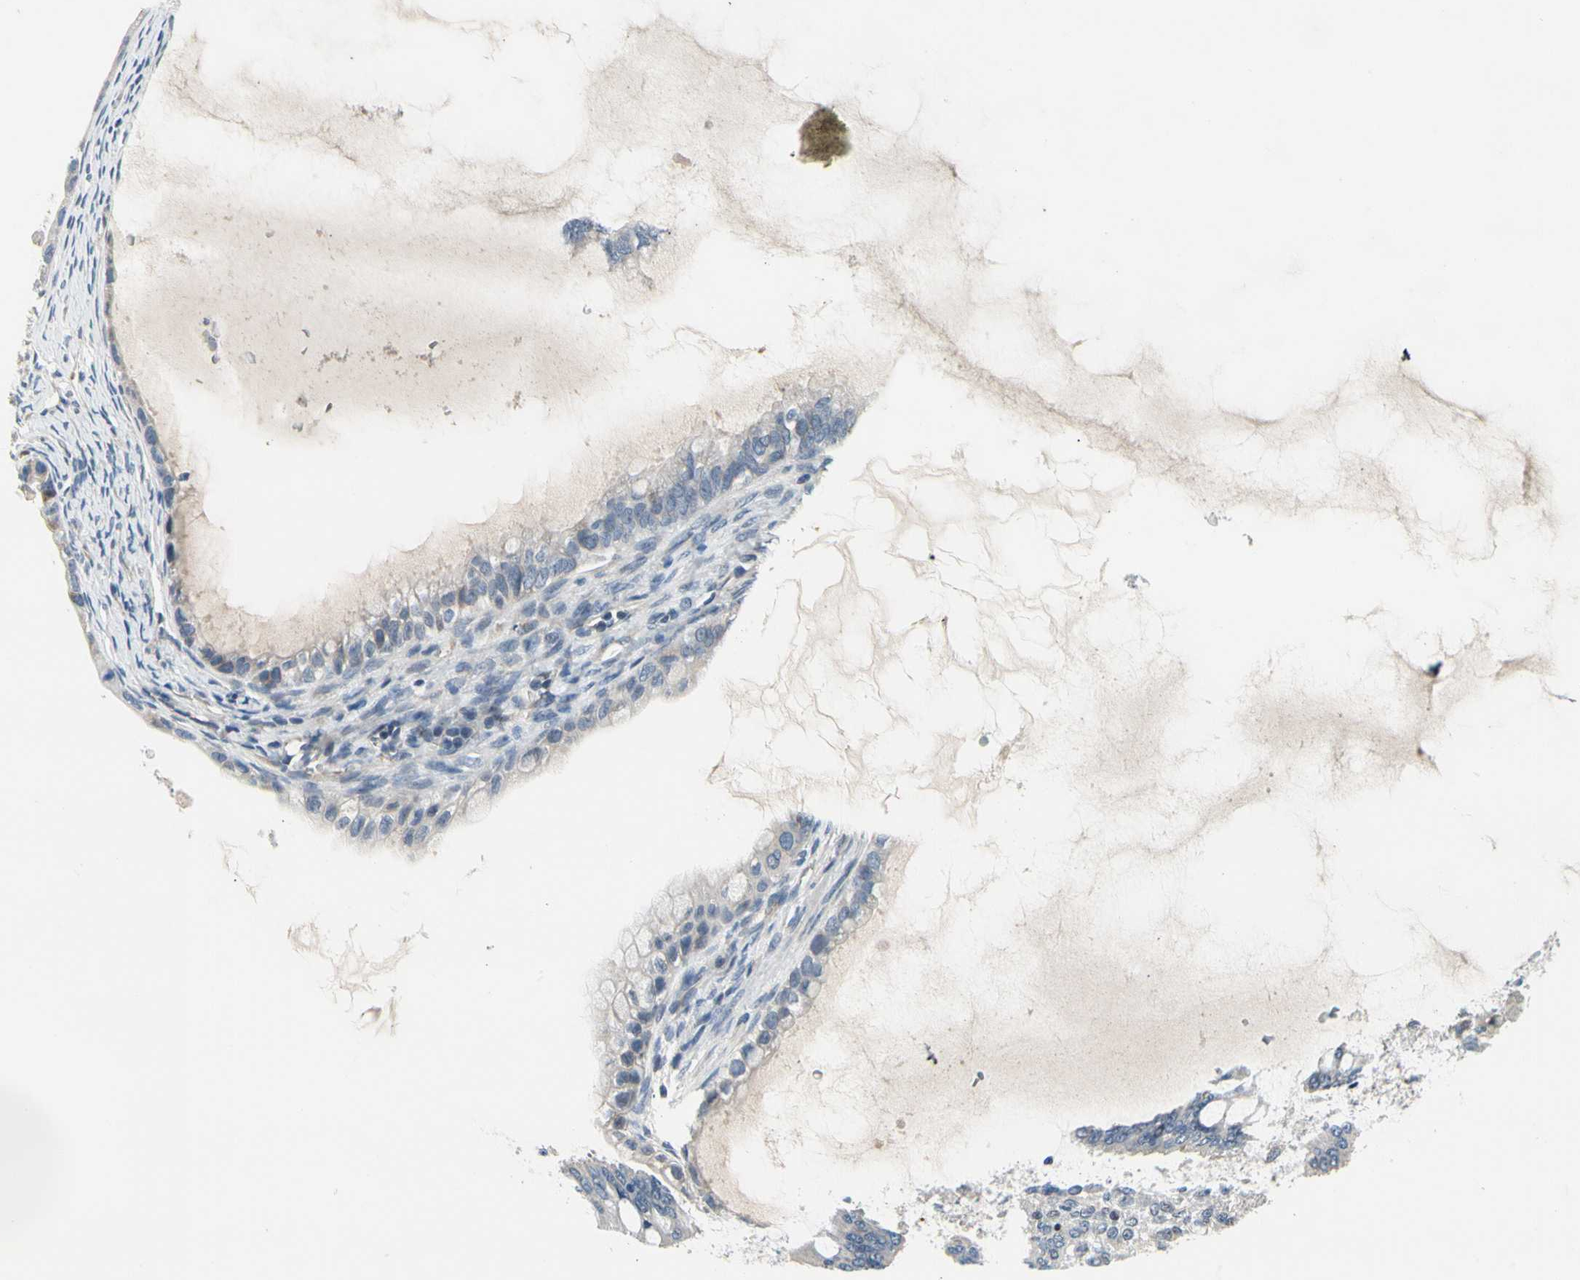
{"staining": {"intensity": "negative", "quantity": "none", "location": "none"}, "tissue": "ovarian cancer", "cell_type": "Tumor cells", "image_type": "cancer", "snomed": [{"axis": "morphology", "description": "Cystadenocarcinoma, mucinous, NOS"}, {"axis": "topography", "description": "Ovary"}], "caption": "Immunohistochemical staining of human mucinous cystadenocarcinoma (ovarian) demonstrates no significant positivity in tumor cells.", "gene": "NFASC", "patient": {"sex": "female", "age": 80}}